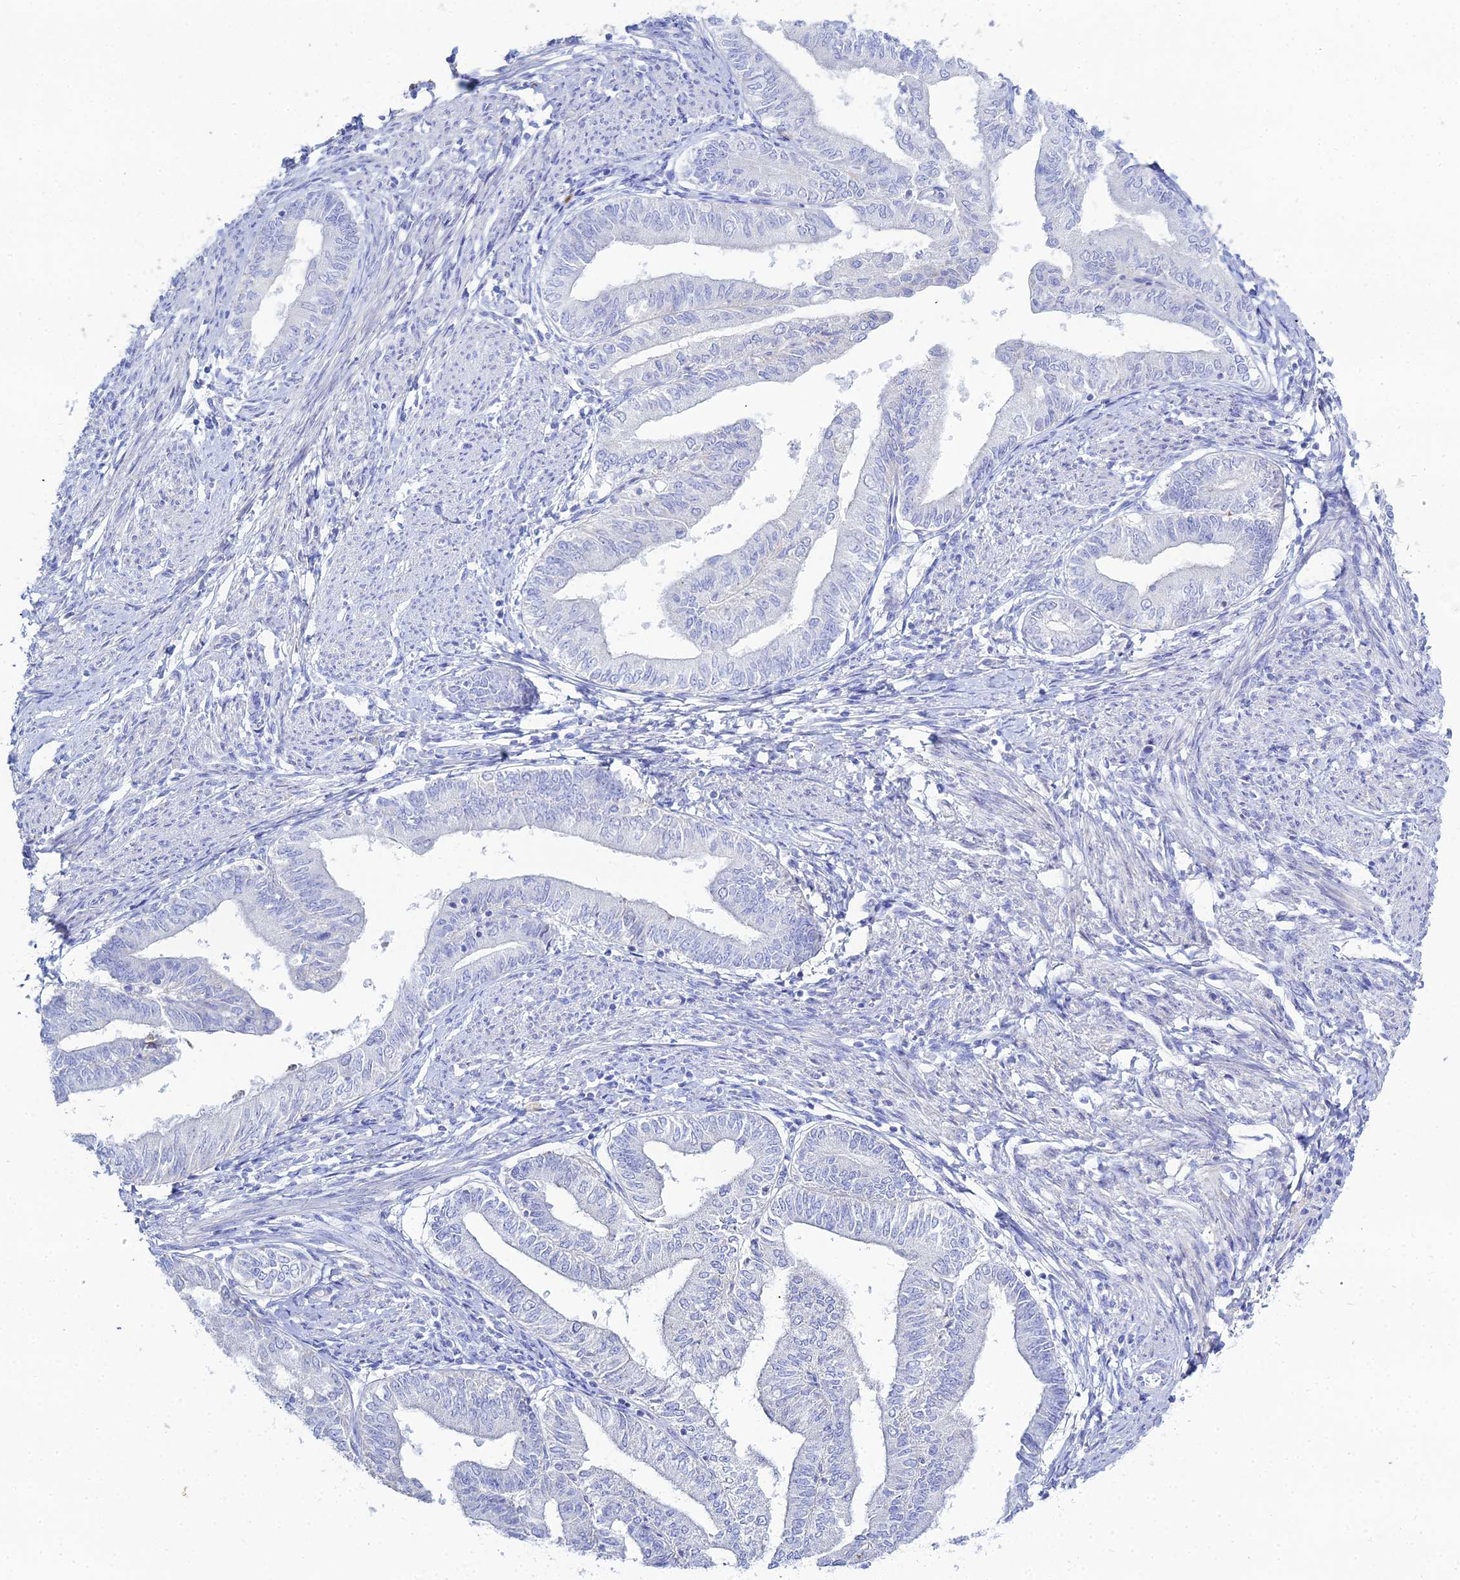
{"staining": {"intensity": "negative", "quantity": "none", "location": "none"}, "tissue": "endometrial cancer", "cell_type": "Tumor cells", "image_type": "cancer", "snomed": [{"axis": "morphology", "description": "Adenocarcinoma, NOS"}, {"axis": "topography", "description": "Endometrium"}], "caption": "Photomicrograph shows no protein staining in tumor cells of endometrial adenocarcinoma tissue.", "gene": "DHX34", "patient": {"sex": "female", "age": 66}}